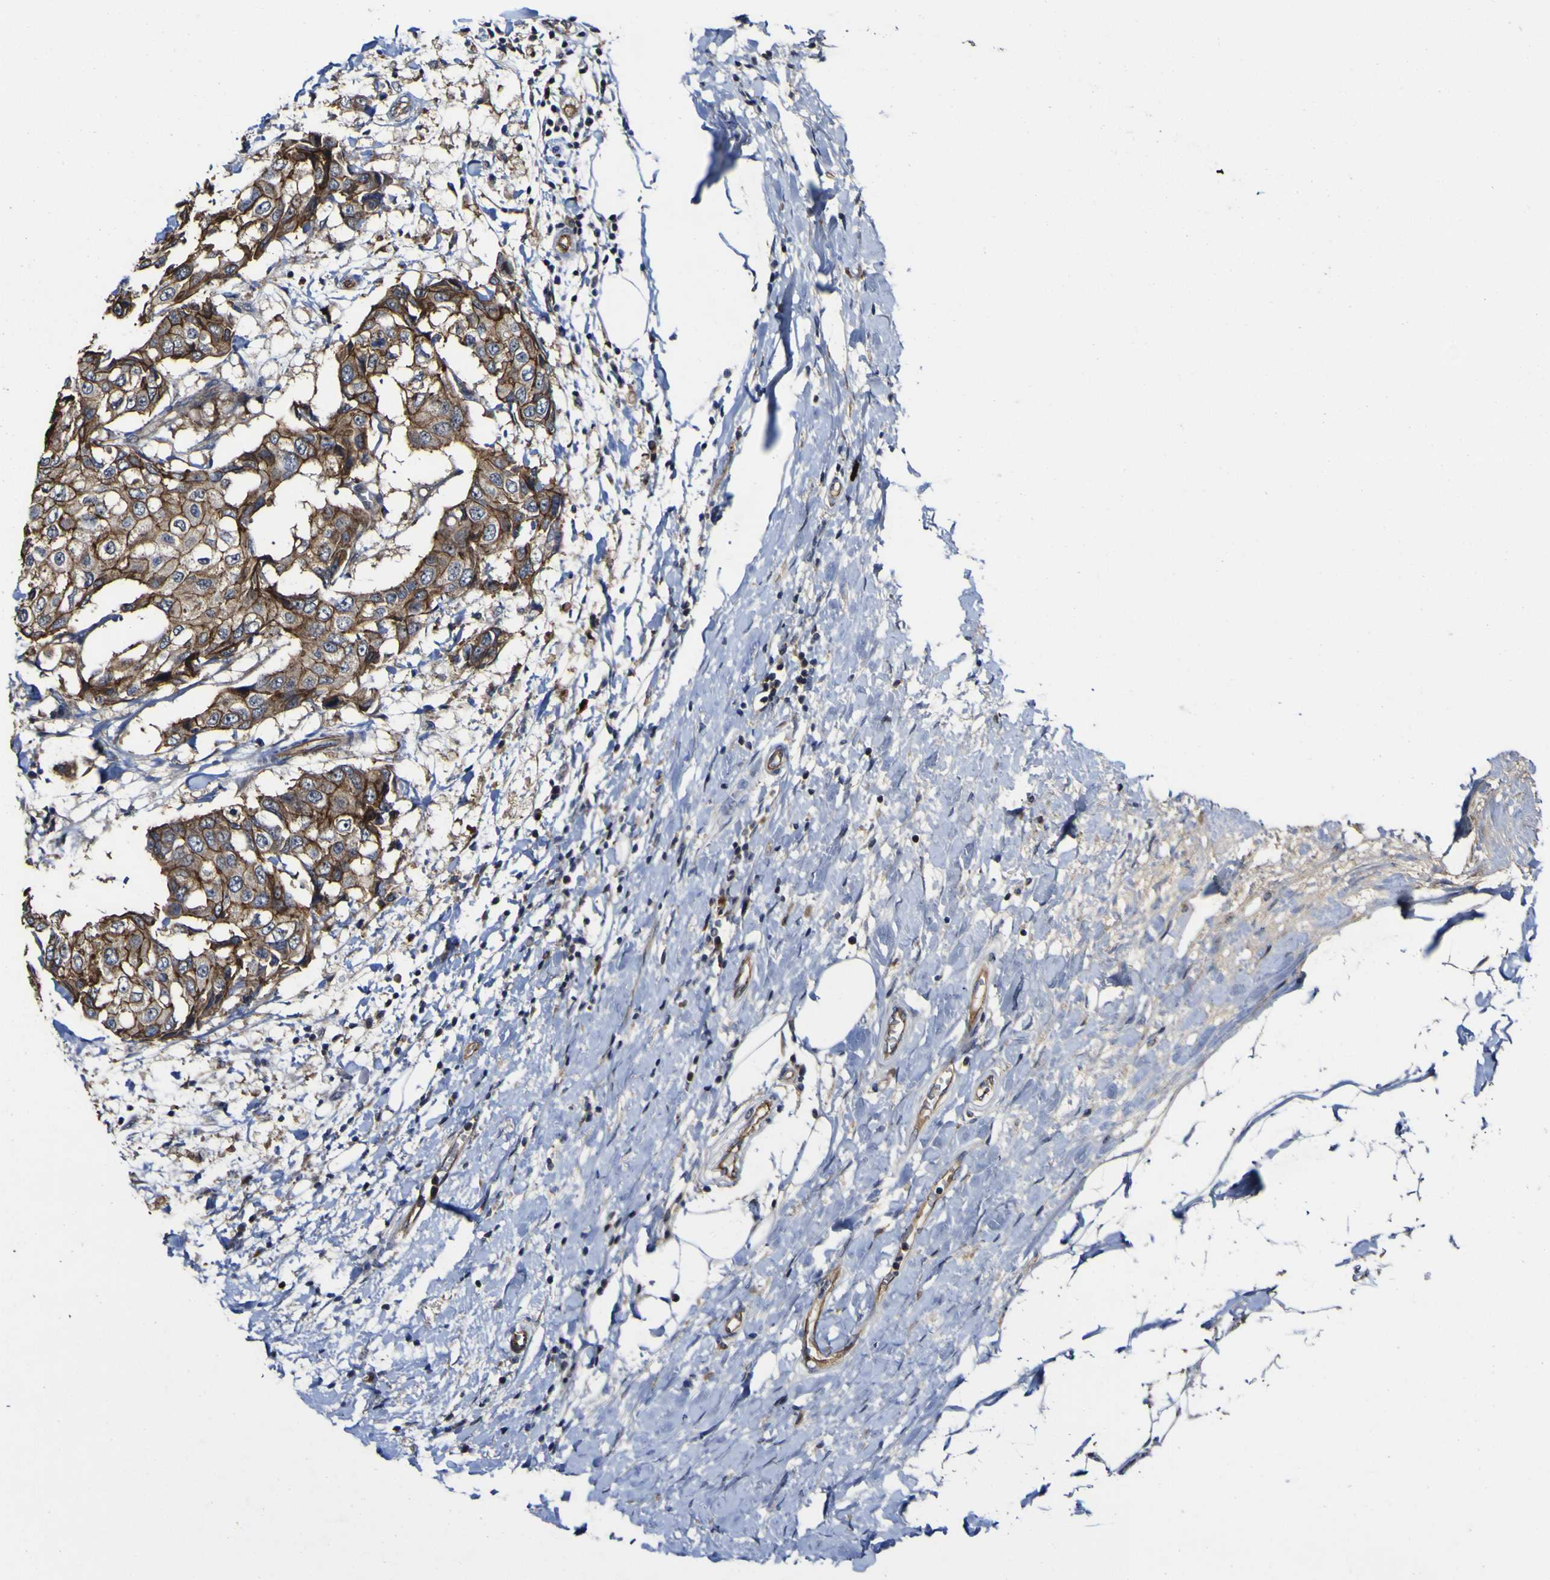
{"staining": {"intensity": "moderate", "quantity": ">75%", "location": "cytoplasmic/membranous"}, "tissue": "breast cancer", "cell_type": "Tumor cells", "image_type": "cancer", "snomed": [{"axis": "morphology", "description": "Duct carcinoma"}, {"axis": "topography", "description": "Breast"}], "caption": "Protein expression analysis of human breast cancer reveals moderate cytoplasmic/membranous positivity in about >75% of tumor cells.", "gene": "CCL2", "patient": {"sex": "female", "age": 27}}